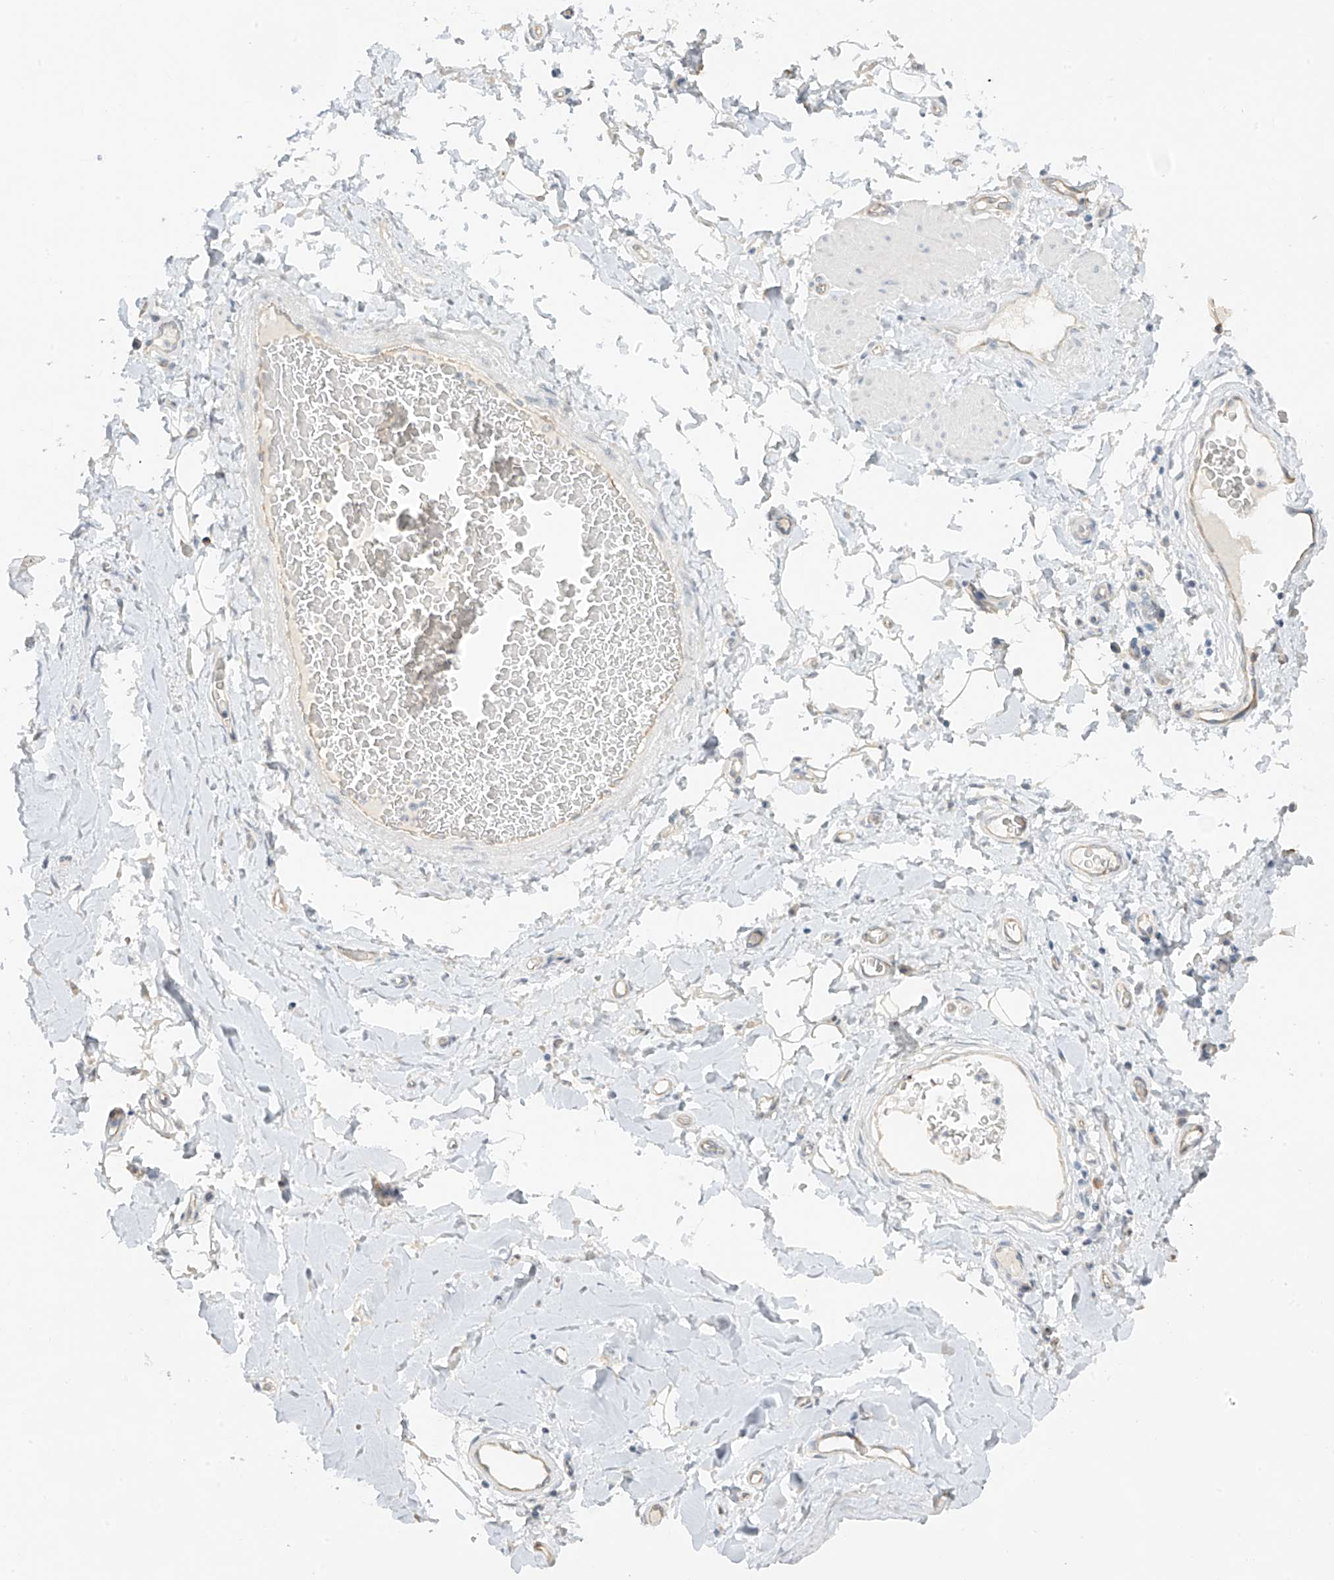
{"staining": {"intensity": "weak", "quantity": ">75%", "location": "cytoplasmic/membranous"}, "tissue": "adipose tissue", "cell_type": "Adipocytes", "image_type": "normal", "snomed": [{"axis": "morphology", "description": "Normal tissue, NOS"}, {"axis": "morphology", "description": "Adenocarcinoma, NOS"}, {"axis": "topography", "description": "Stomach, upper"}, {"axis": "topography", "description": "Peripheral nerve tissue"}], "caption": "Immunohistochemical staining of unremarkable adipose tissue demonstrates weak cytoplasmic/membranous protein expression in about >75% of adipocytes. Nuclei are stained in blue.", "gene": "DCDC2", "patient": {"sex": "male", "age": 62}}